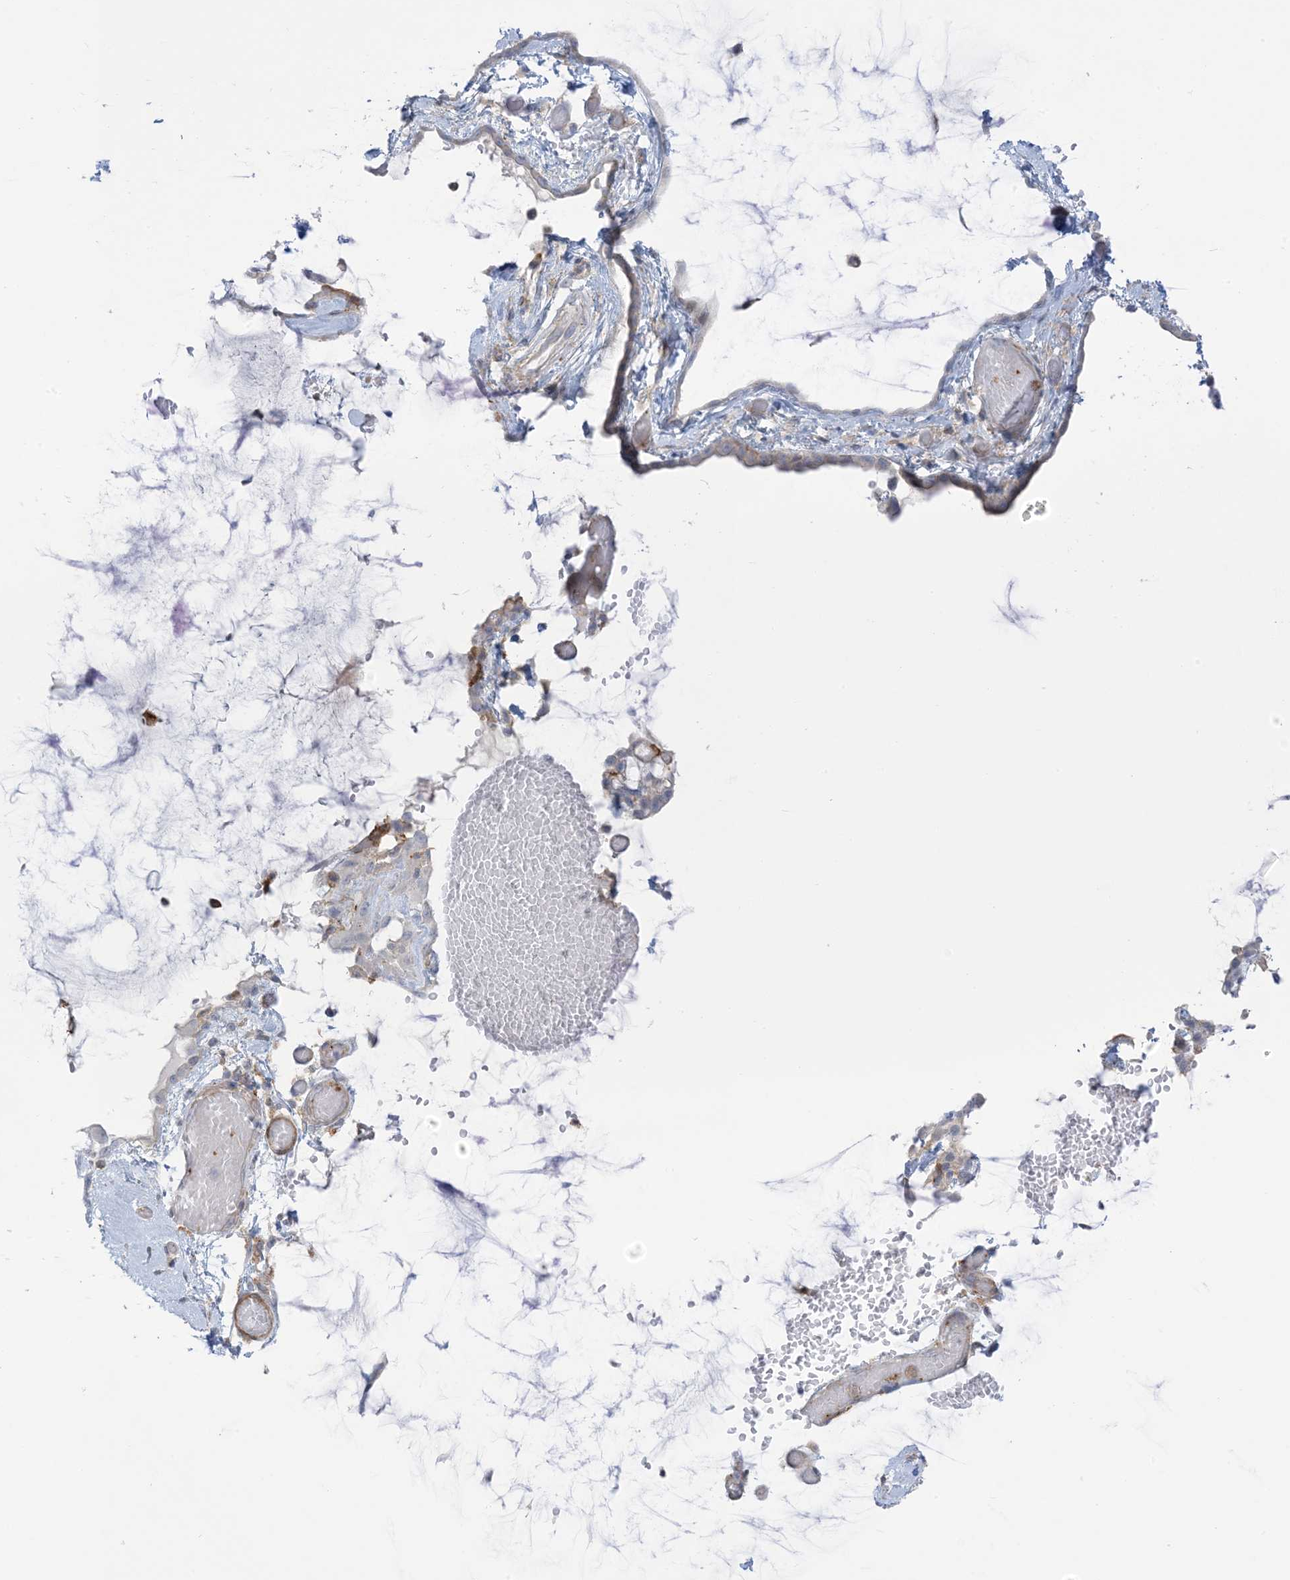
{"staining": {"intensity": "moderate", "quantity": "25%-75%", "location": "cytoplasmic/membranous"}, "tissue": "ovarian cancer", "cell_type": "Tumor cells", "image_type": "cancer", "snomed": [{"axis": "morphology", "description": "Cystadenocarcinoma, mucinous, NOS"}, {"axis": "topography", "description": "Ovary"}], "caption": "Immunohistochemistry (IHC) (DAB) staining of mucinous cystadenocarcinoma (ovarian) exhibits moderate cytoplasmic/membranous protein expression in about 25%-75% of tumor cells. (brown staining indicates protein expression, while blue staining denotes nuclei).", "gene": "ICMT", "patient": {"sex": "female", "age": 39}}